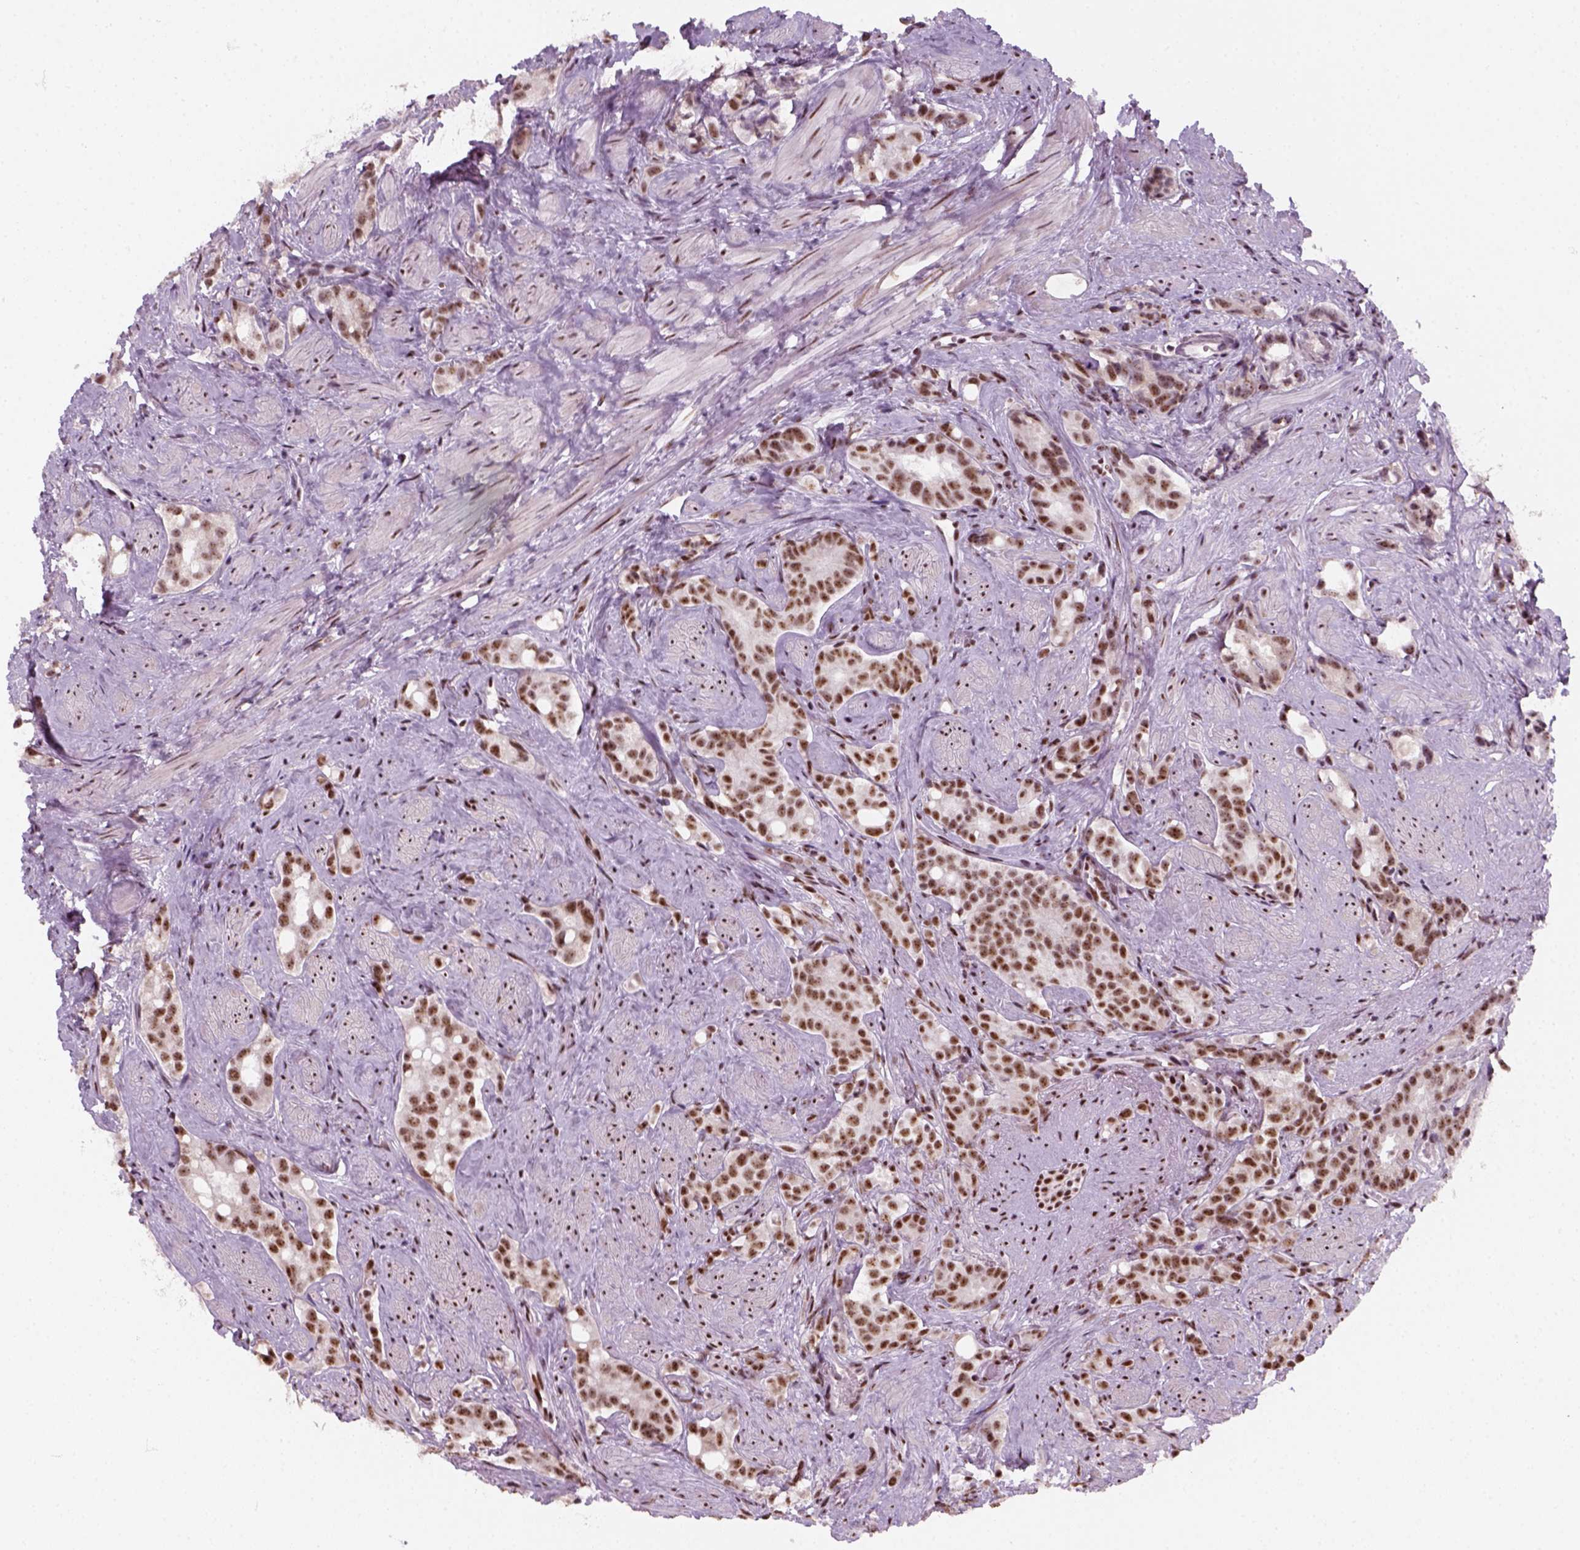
{"staining": {"intensity": "moderate", "quantity": ">75%", "location": "nuclear"}, "tissue": "prostate cancer", "cell_type": "Tumor cells", "image_type": "cancer", "snomed": [{"axis": "morphology", "description": "Adenocarcinoma, High grade"}, {"axis": "topography", "description": "Prostate"}], "caption": "This micrograph shows IHC staining of adenocarcinoma (high-grade) (prostate), with medium moderate nuclear staining in about >75% of tumor cells.", "gene": "GTF2F1", "patient": {"sex": "male", "age": 75}}